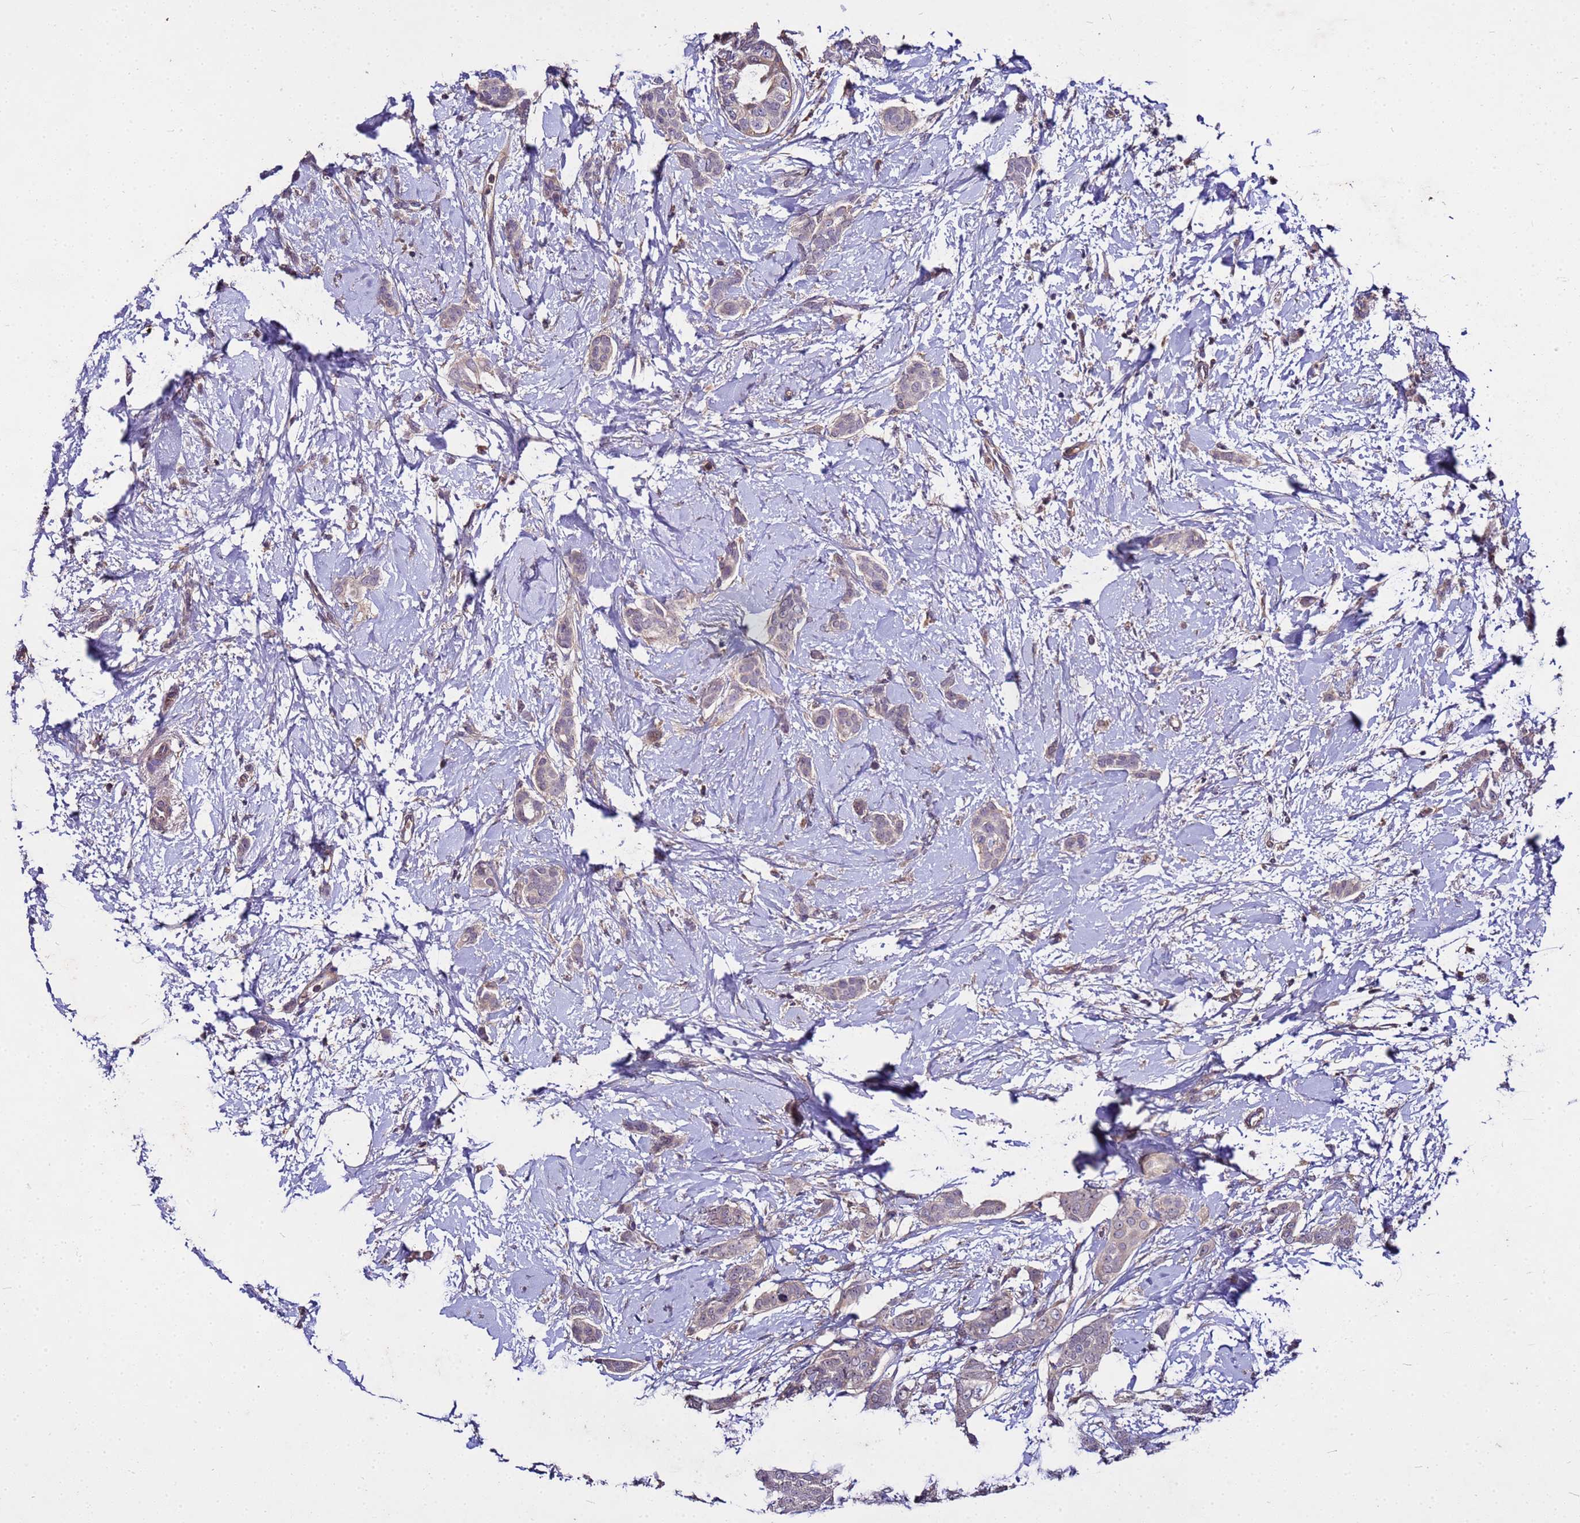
{"staining": {"intensity": "weak", "quantity": "25%-75%", "location": "cytoplasmic/membranous"}, "tissue": "breast cancer", "cell_type": "Tumor cells", "image_type": "cancer", "snomed": [{"axis": "morphology", "description": "Duct carcinoma"}, {"axis": "topography", "description": "Breast"}], "caption": "Protein analysis of breast invasive ductal carcinoma tissue reveals weak cytoplasmic/membranous expression in about 25%-75% of tumor cells. (DAB IHC with brightfield microscopy, high magnification).", "gene": "GSPT2", "patient": {"sex": "female", "age": 72}}